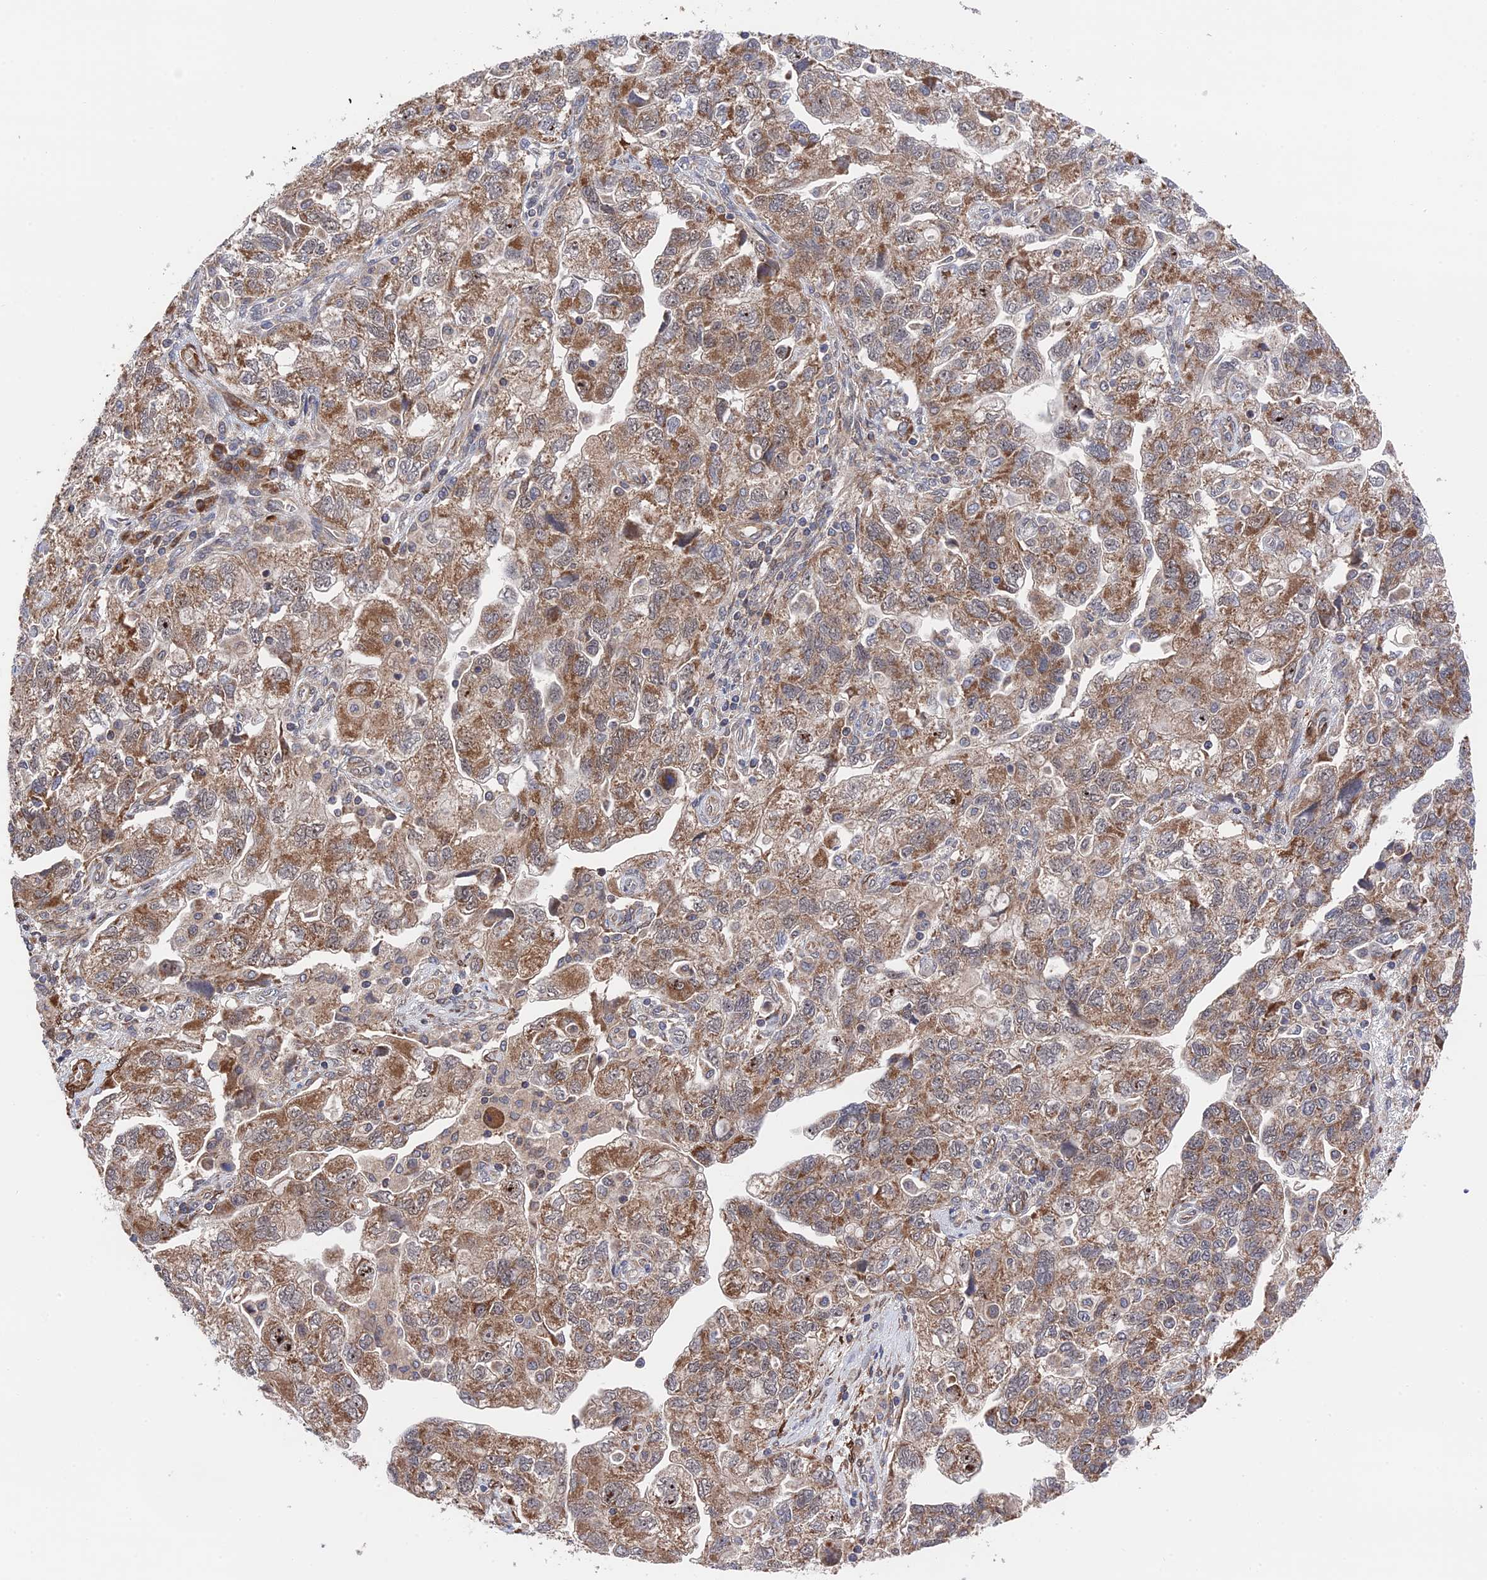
{"staining": {"intensity": "moderate", "quantity": ">75%", "location": "cytoplasmic/membranous"}, "tissue": "ovarian cancer", "cell_type": "Tumor cells", "image_type": "cancer", "snomed": [{"axis": "morphology", "description": "Carcinoma, NOS"}, {"axis": "morphology", "description": "Cystadenocarcinoma, serous, NOS"}, {"axis": "topography", "description": "Ovary"}], "caption": "A photomicrograph showing moderate cytoplasmic/membranous staining in about >75% of tumor cells in serous cystadenocarcinoma (ovarian), as visualized by brown immunohistochemical staining.", "gene": "ZNF320", "patient": {"sex": "female", "age": 69}}